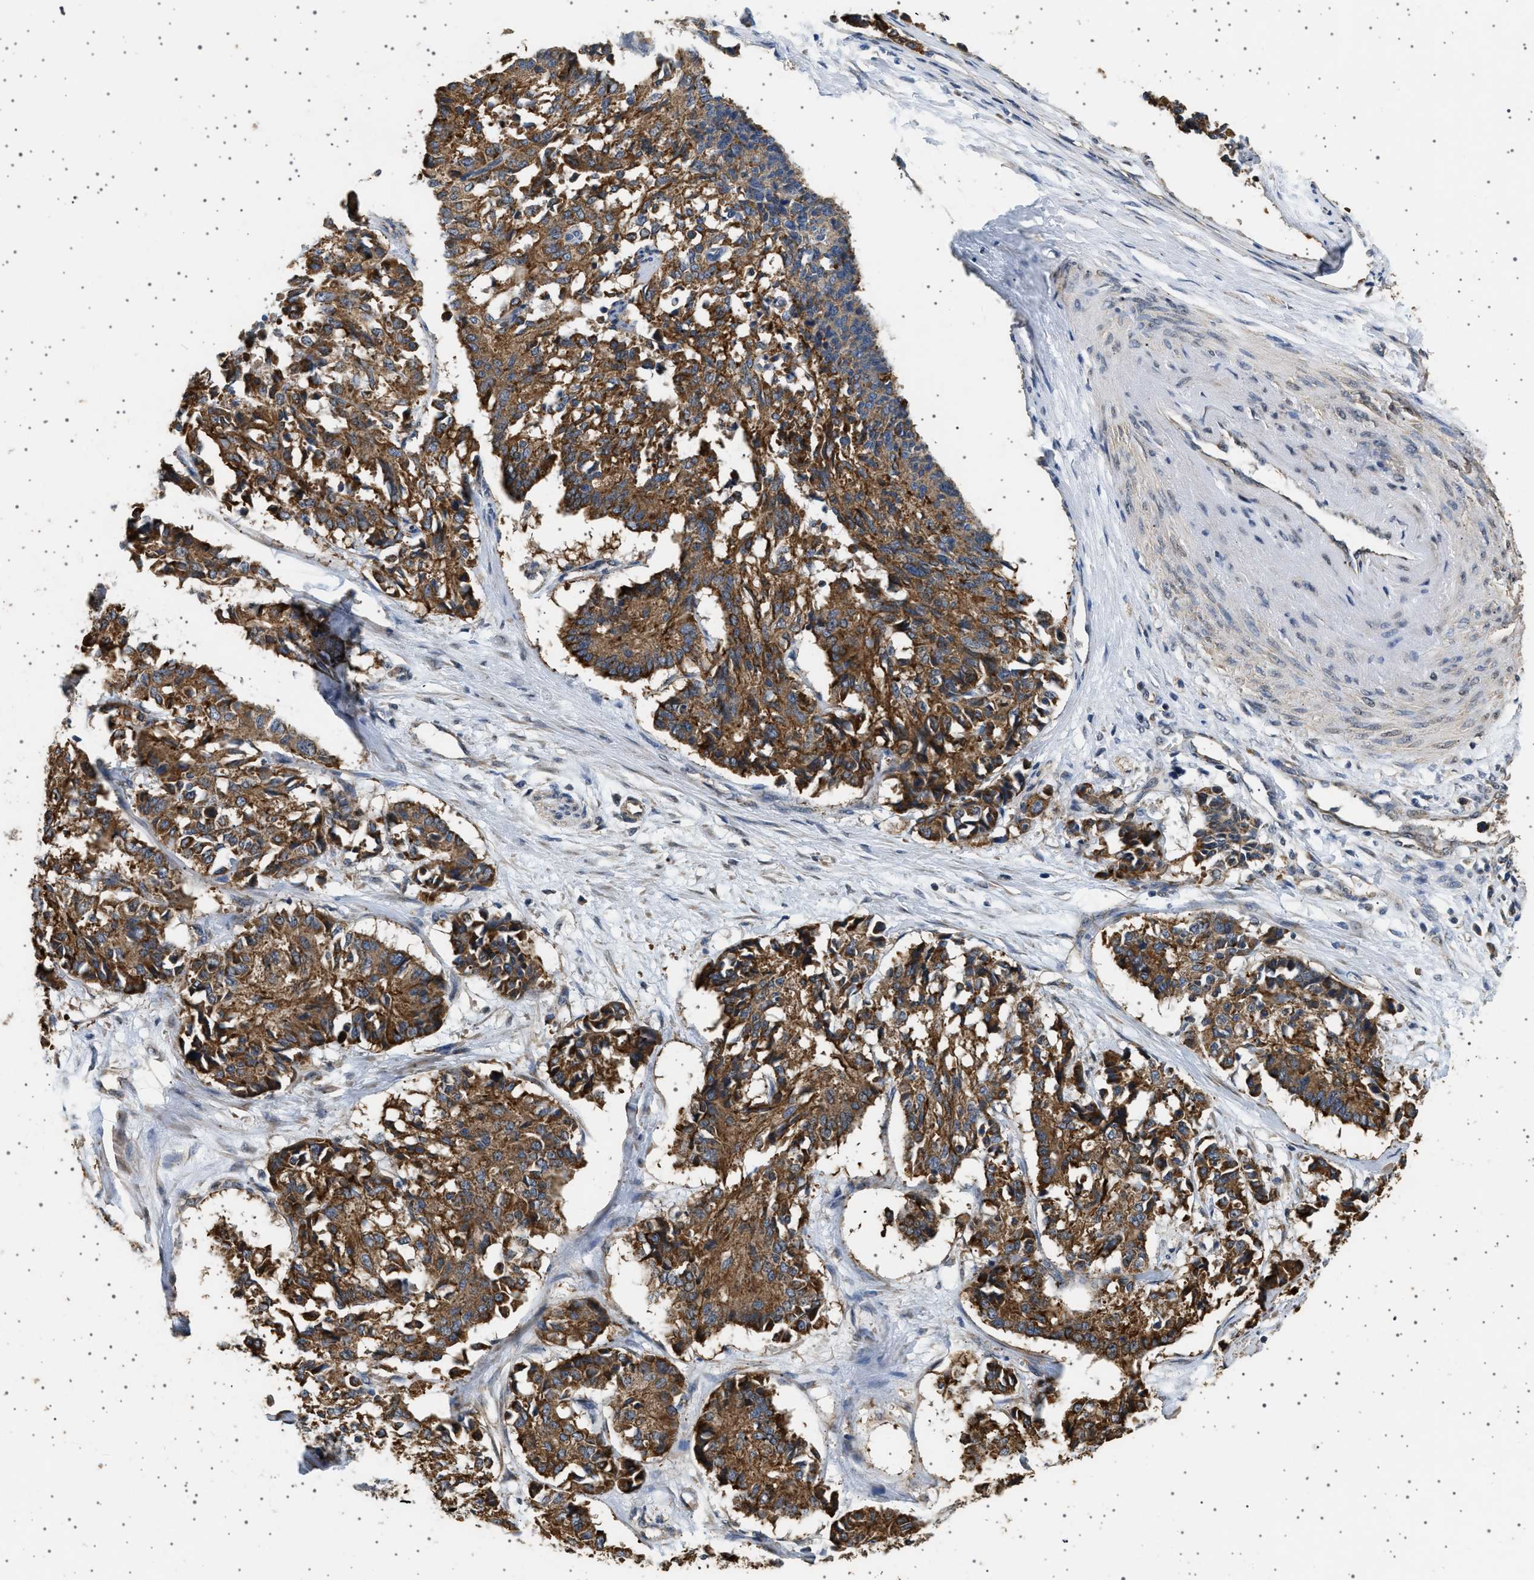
{"staining": {"intensity": "strong", "quantity": ">75%", "location": "cytoplasmic/membranous"}, "tissue": "cervical cancer", "cell_type": "Tumor cells", "image_type": "cancer", "snomed": [{"axis": "morphology", "description": "Squamous cell carcinoma, NOS"}, {"axis": "topography", "description": "Cervix"}], "caption": "Protein analysis of cervical cancer (squamous cell carcinoma) tissue reveals strong cytoplasmic/membranous staining in about >75% of tumor cells. (DAB = brown stain, brightfield microscopy at high magnification).", "gene": "KCNA4", "patient": {"sex": "female", "age": 35}}